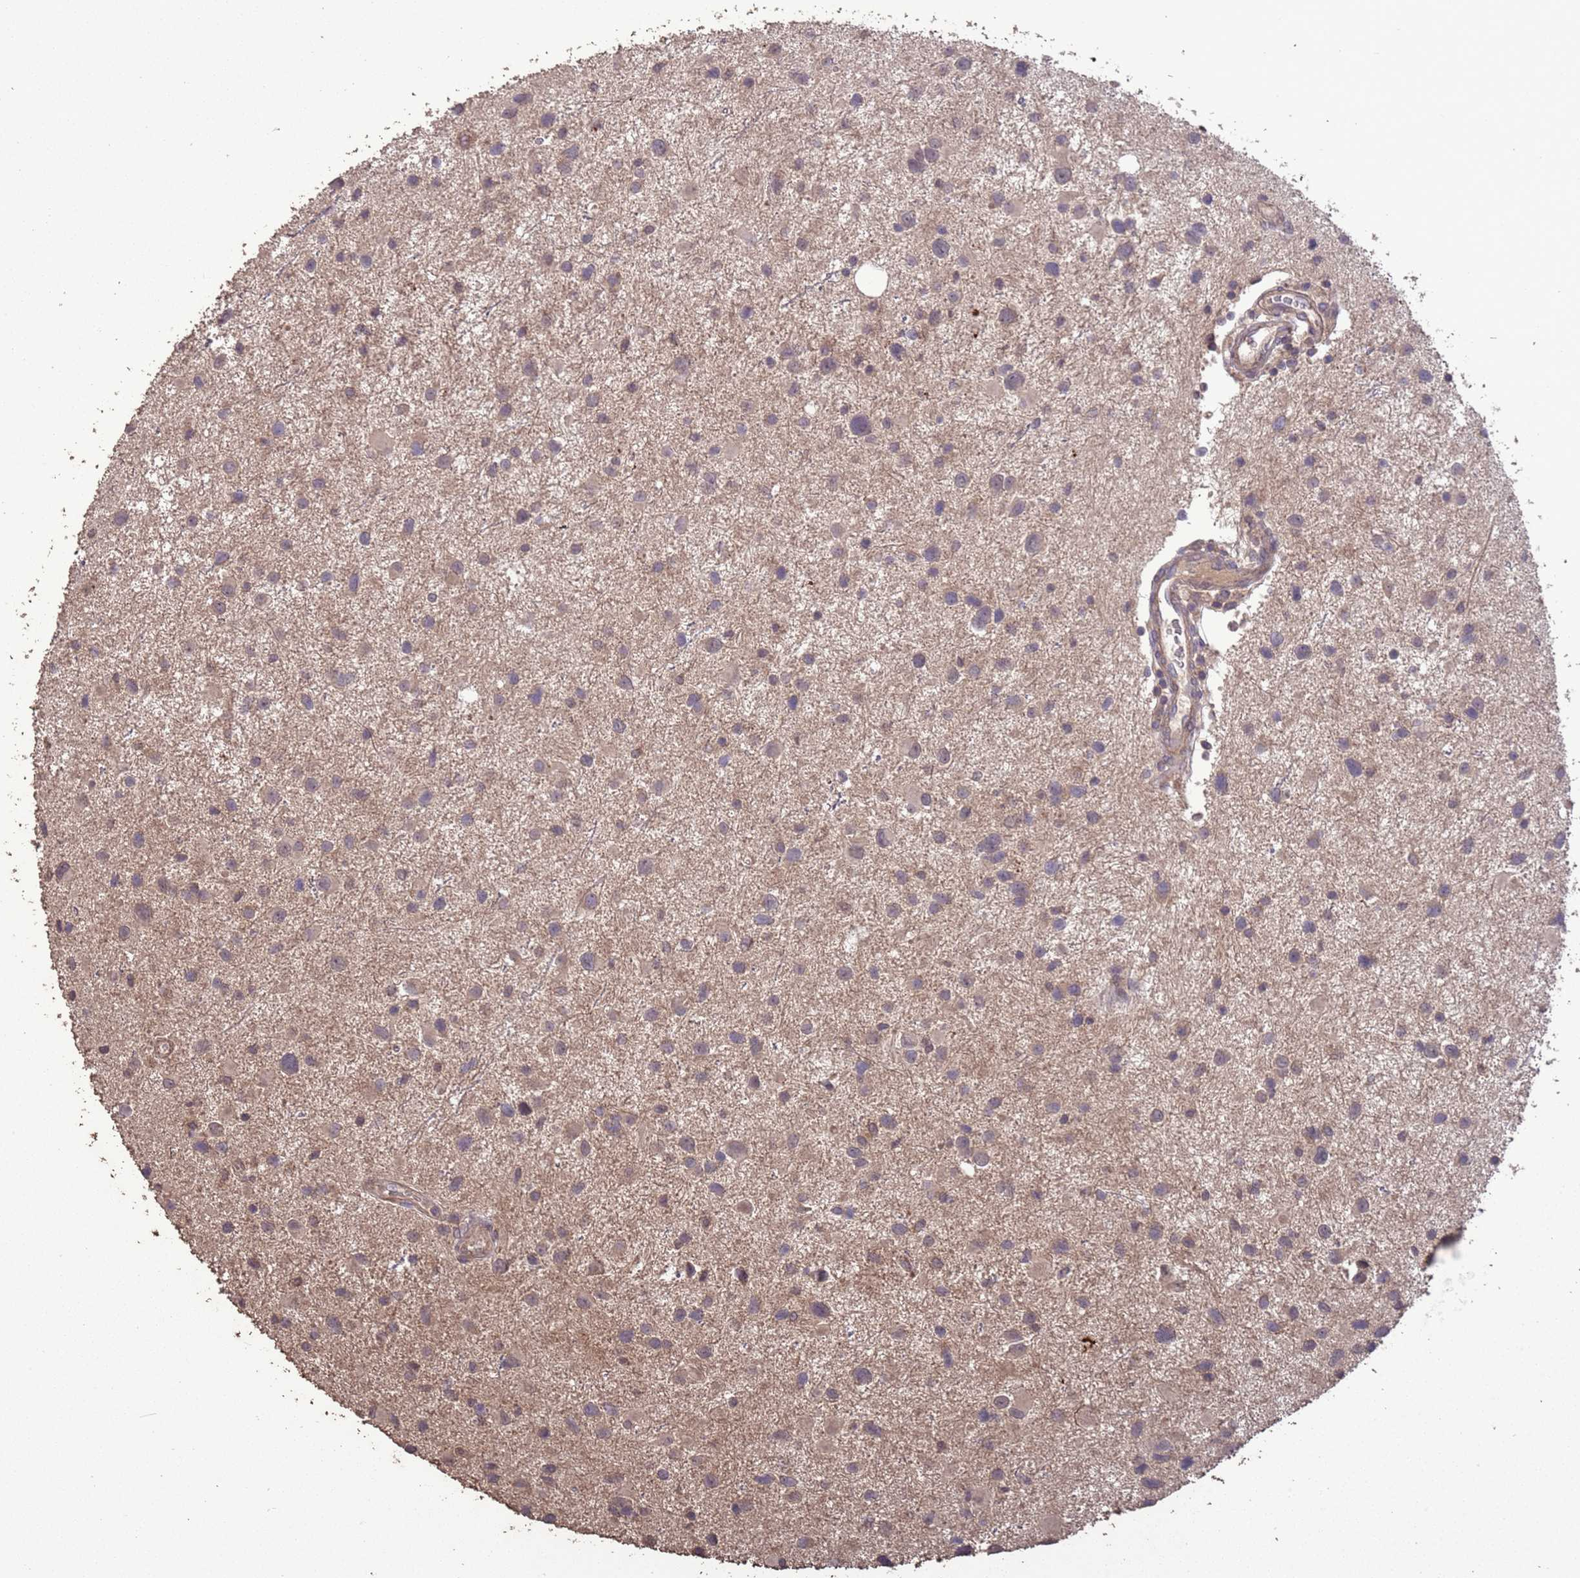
{"staining": {"intensity": "weak", "quantity": "25%-75%", "location": "cytoplasmic/membranous"}, "tissue": "glioma", "cell_type": "Tumor cells", "image_type": "cancer", "snomed": [{"axis": "morphology", "description": "Glioma, malignant, Low grade"}, {"axis": "topography", "description": "Brain"}], "caption": "Immunohistochemistry of malignant glioma (low-grade) demonstrates low levels of weak cytoplasmic/membranous staining in about 25%-75% of tumor cells. (IHC, brightfield microscopy, high magnification).", "gene": "SLC9B2", "patient": {"sex": "female", "age": 32}}